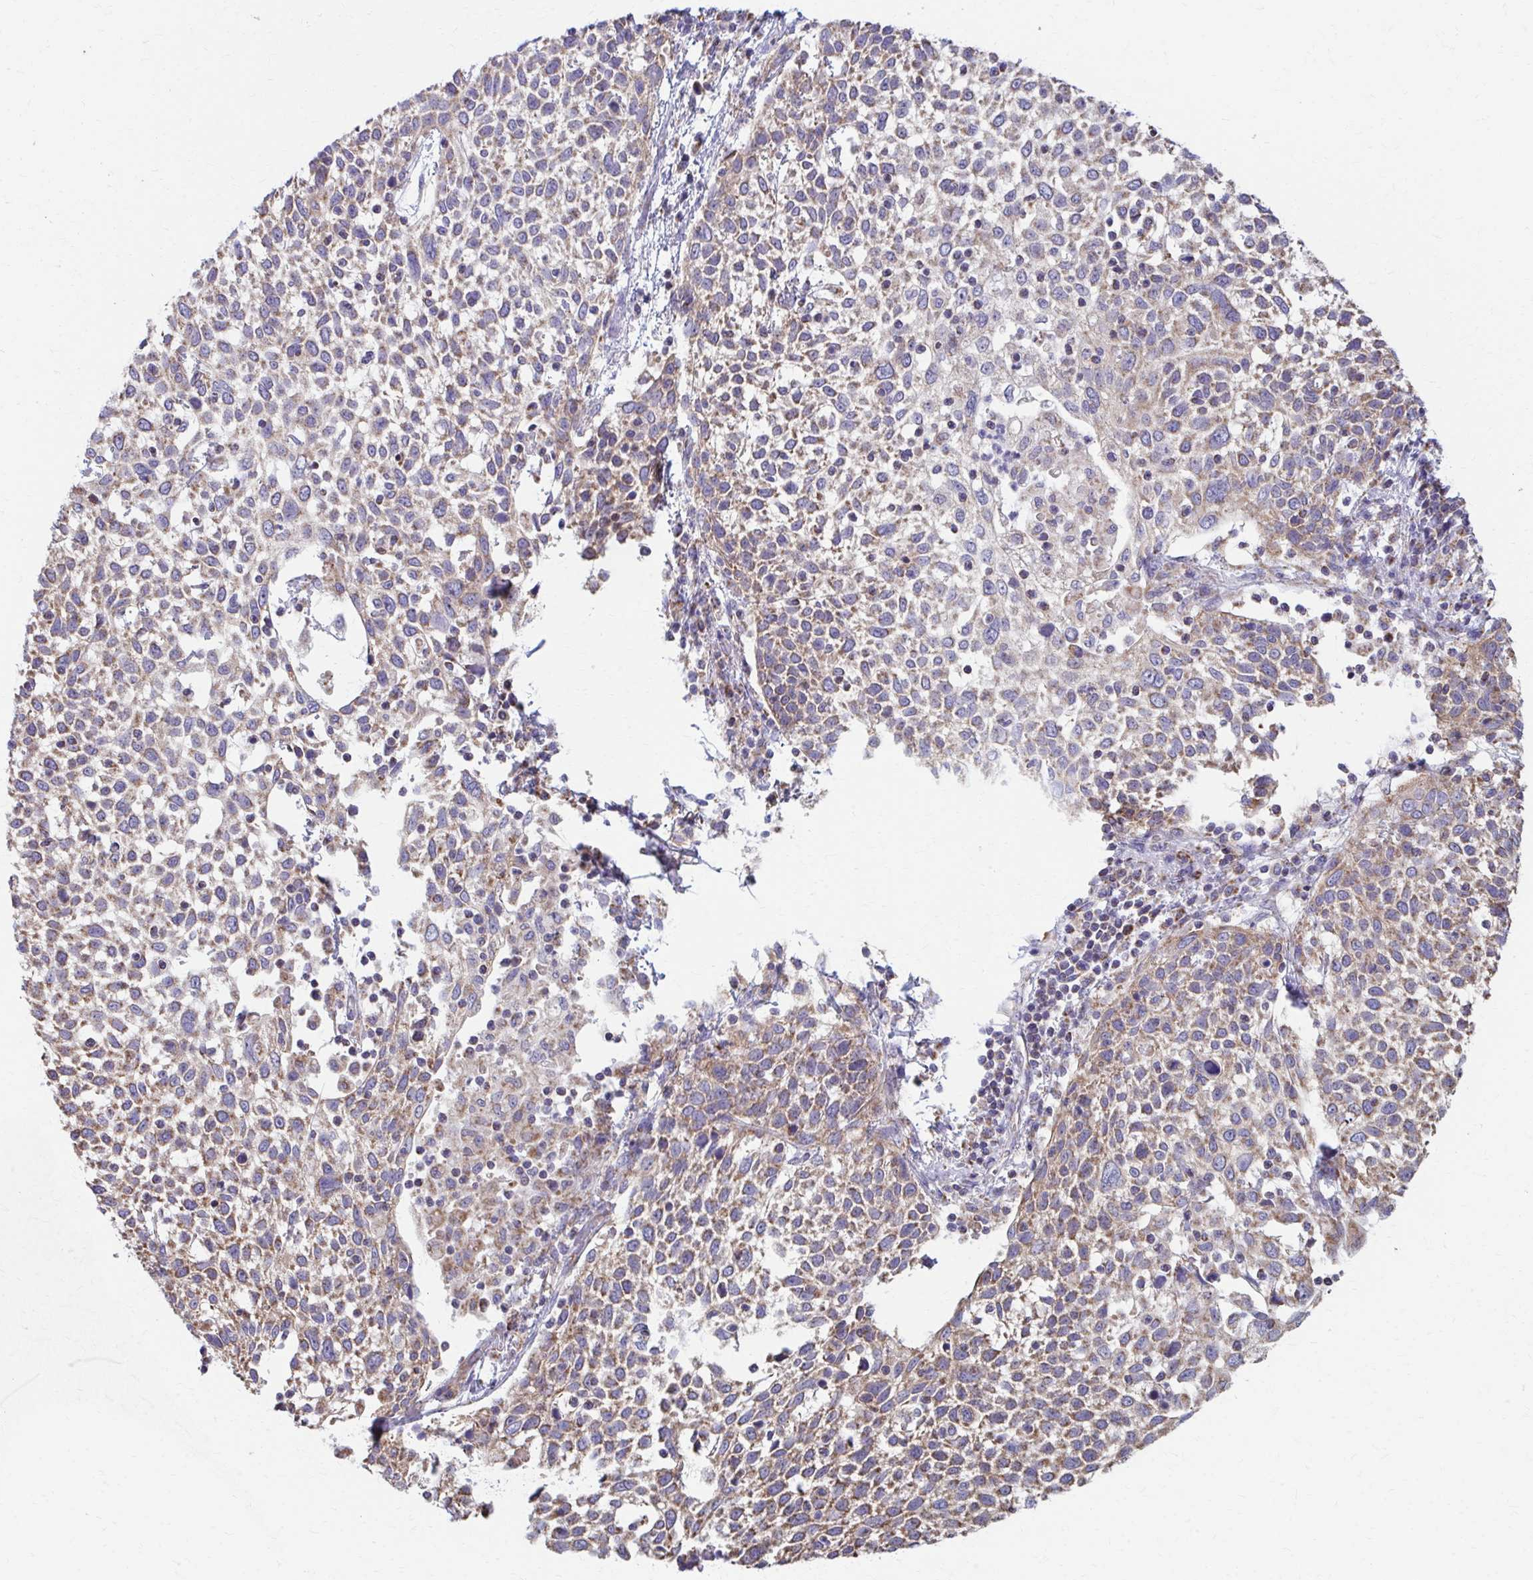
{"staining": {"intensity": "weak", "quantity": ">75%", "location": "cytoplasmic/membranous"}, "tissue": "cervical cancer", "cell_type": "Tumor cells", "image_type": "cancer", "snomed": [{"axis": "morphology", "description": "Squamous cell carcinoma, NOS"}, {"axis": "topography", "description": "Cervix"}], "caption": "Tumor cells show low levels of weak cytoplasmic/membranous positivity in about >75% of cells in human squamous cell carcinoma (cervical).", "gene": "RCC1L", "patient": {"sex": "female", "age": 61}}